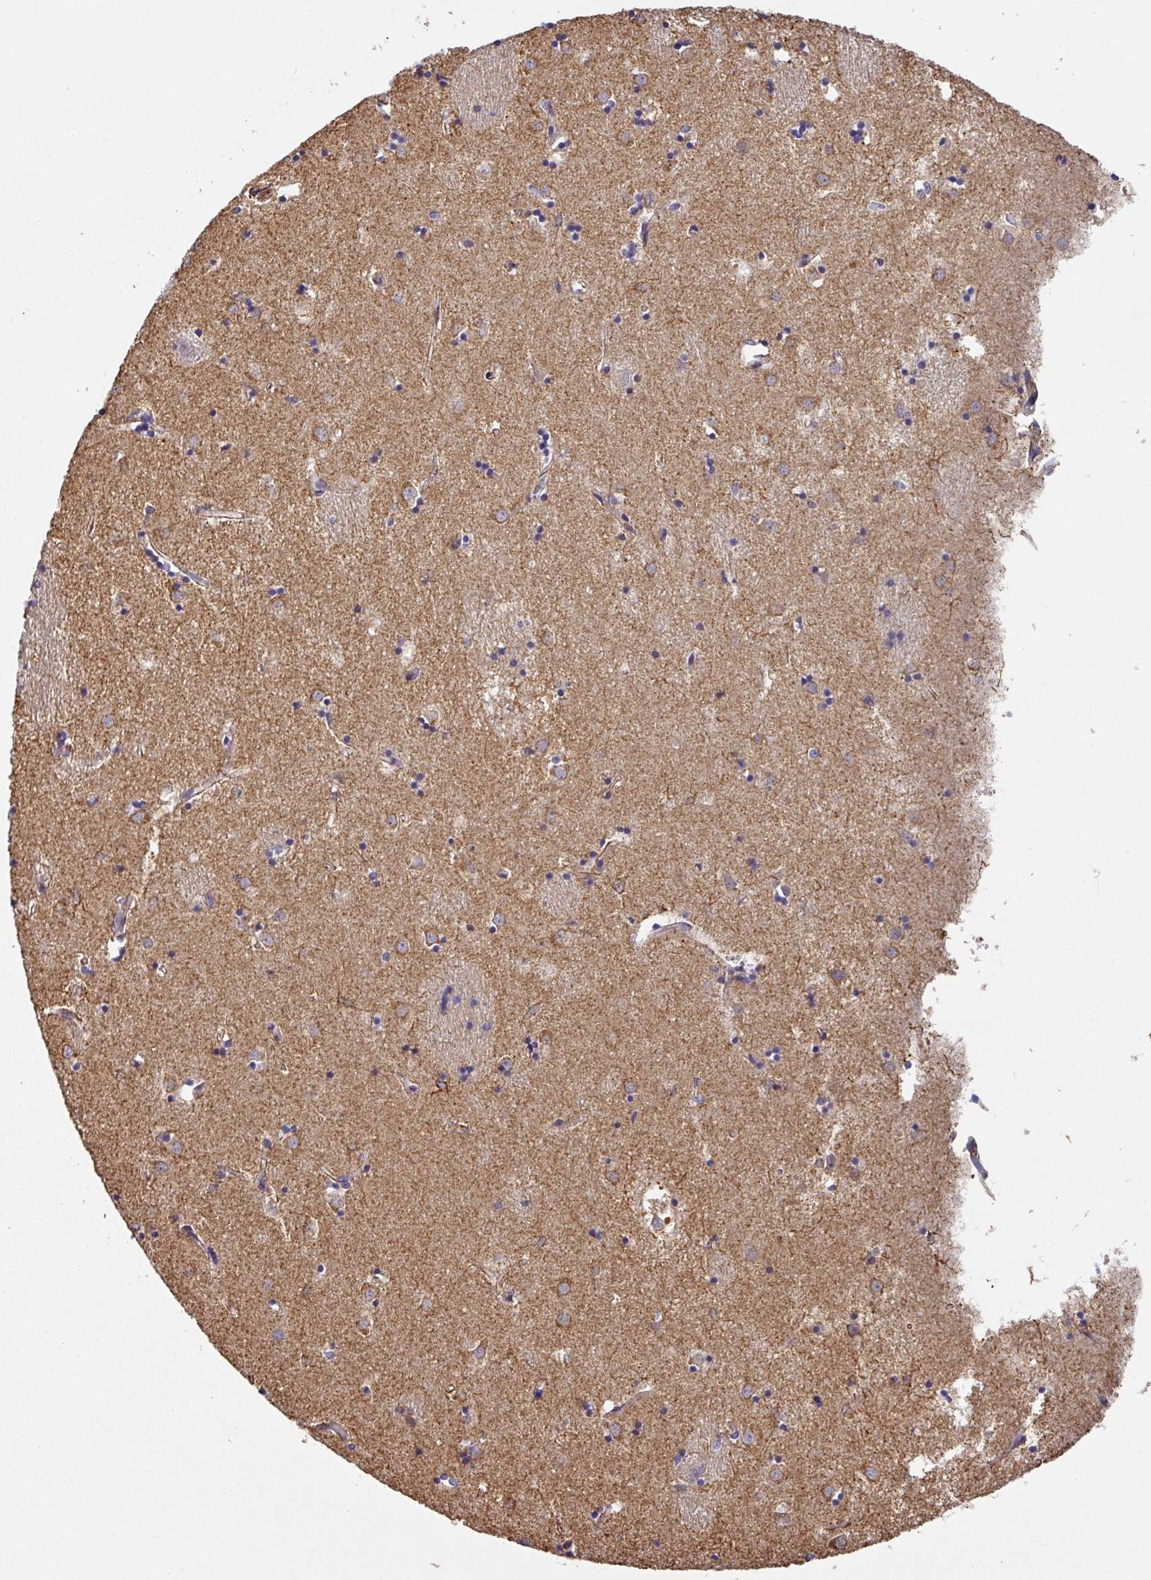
{"staining": {"intensity": "negative", "quantity": "none", "location": "none"}, "tissue": "caudate", "cell_type": "Glial cells", "image_type": "normal", "snomed": [{"axis": "morphology", "description": "Normal tissue, NOS"}, {"axis": "topography", "description": "Lateral ventricle wall"}], "caption": "Normal caudate was stained to show a protein in brown. There is no significant positivity in glial cells.", "gene": "ZNF280C", "patient": {"sex": "male", "age": 70}}